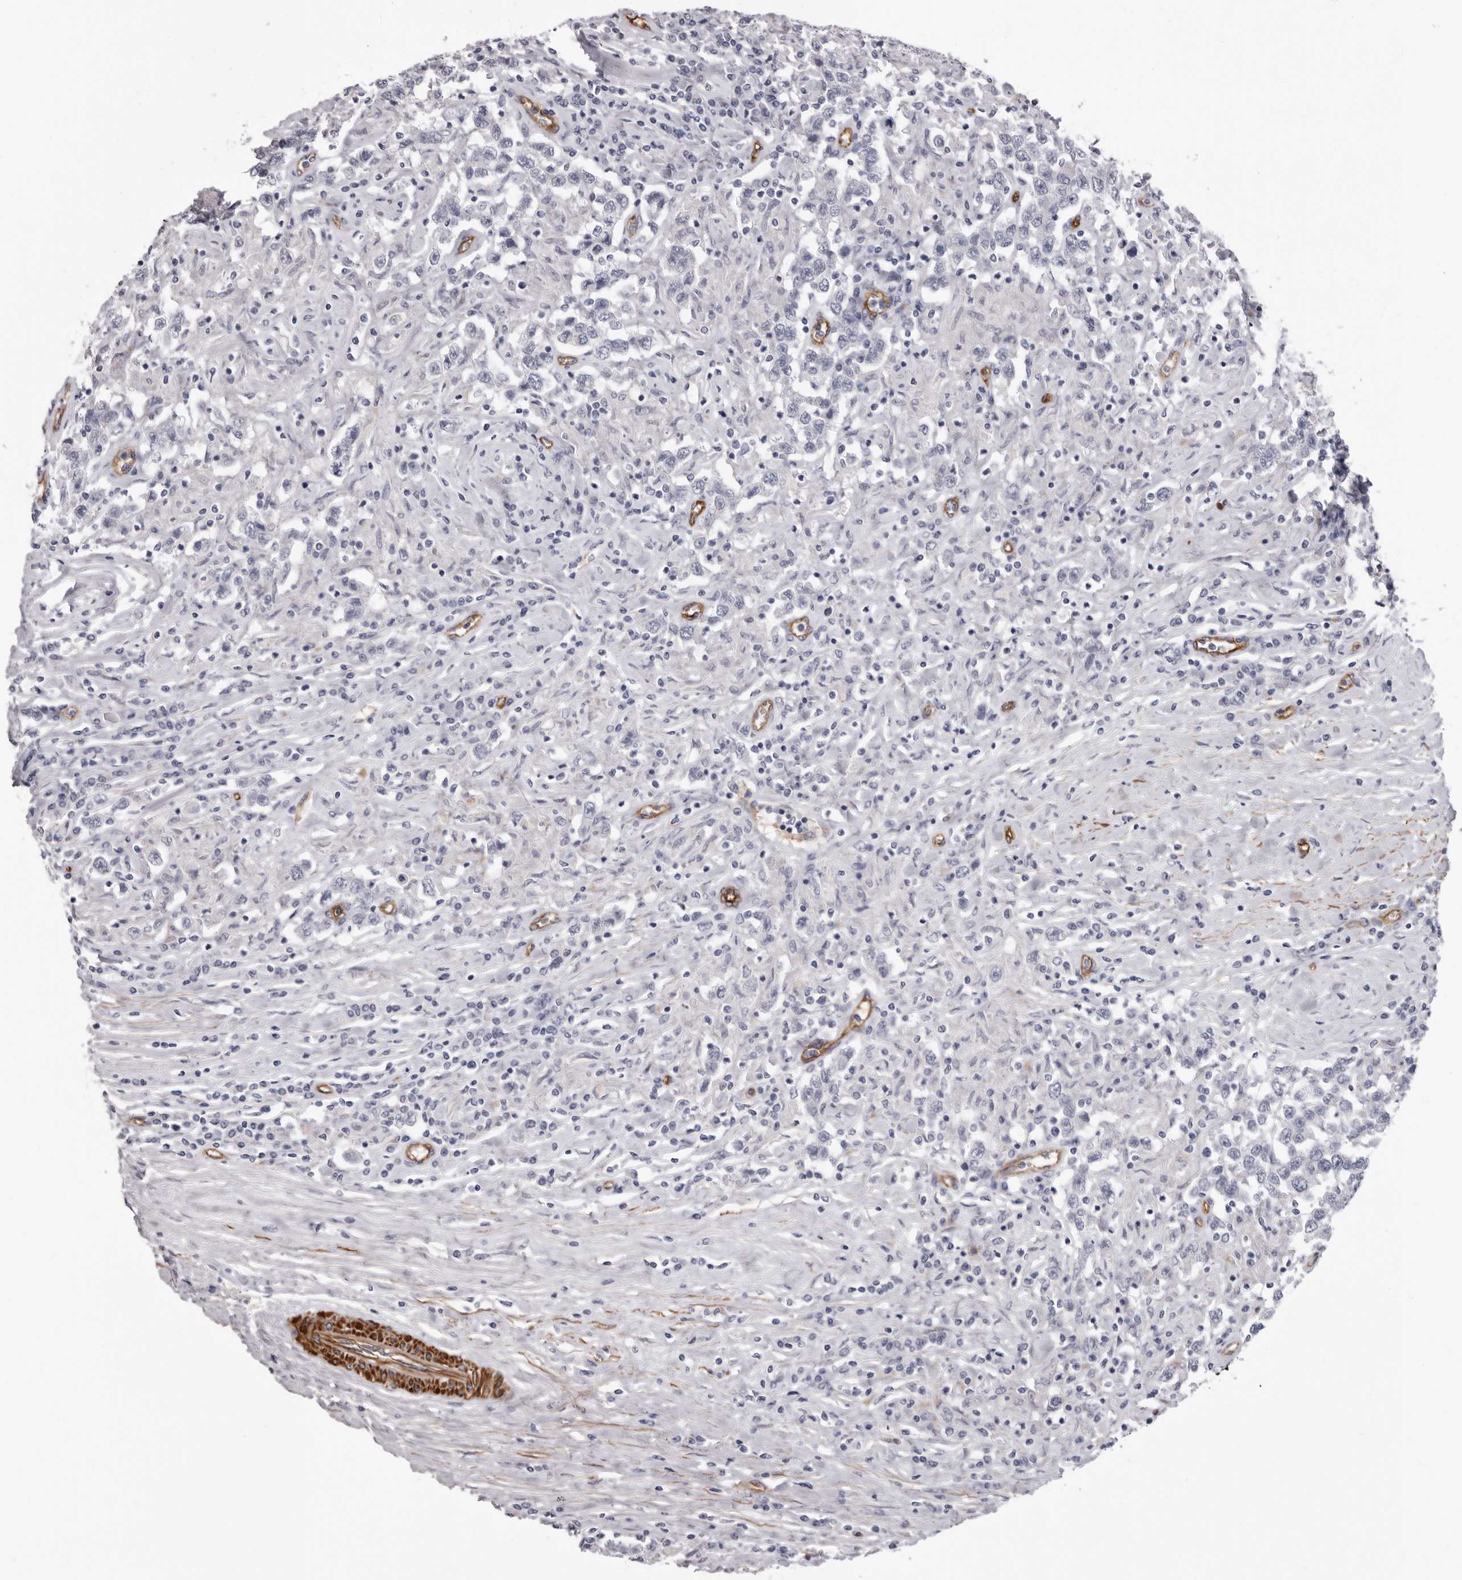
{"staining": {"intensity": "negative", "quantity": "none", "location": "none"}, "tissue": "testis cancer", "cell_type": "Tumor cells", "image_type": "cancer", "snomed": [{"axis": "morphology", "description": "Seminoma, NOS"}, {"axis": "topography", "description": "Testis"}], "caption": "IHC of human testis seminoma displays no expression in tumor cells.", "gene": "ADGRL4", "patient": {"sex": "male", "age": 41}}